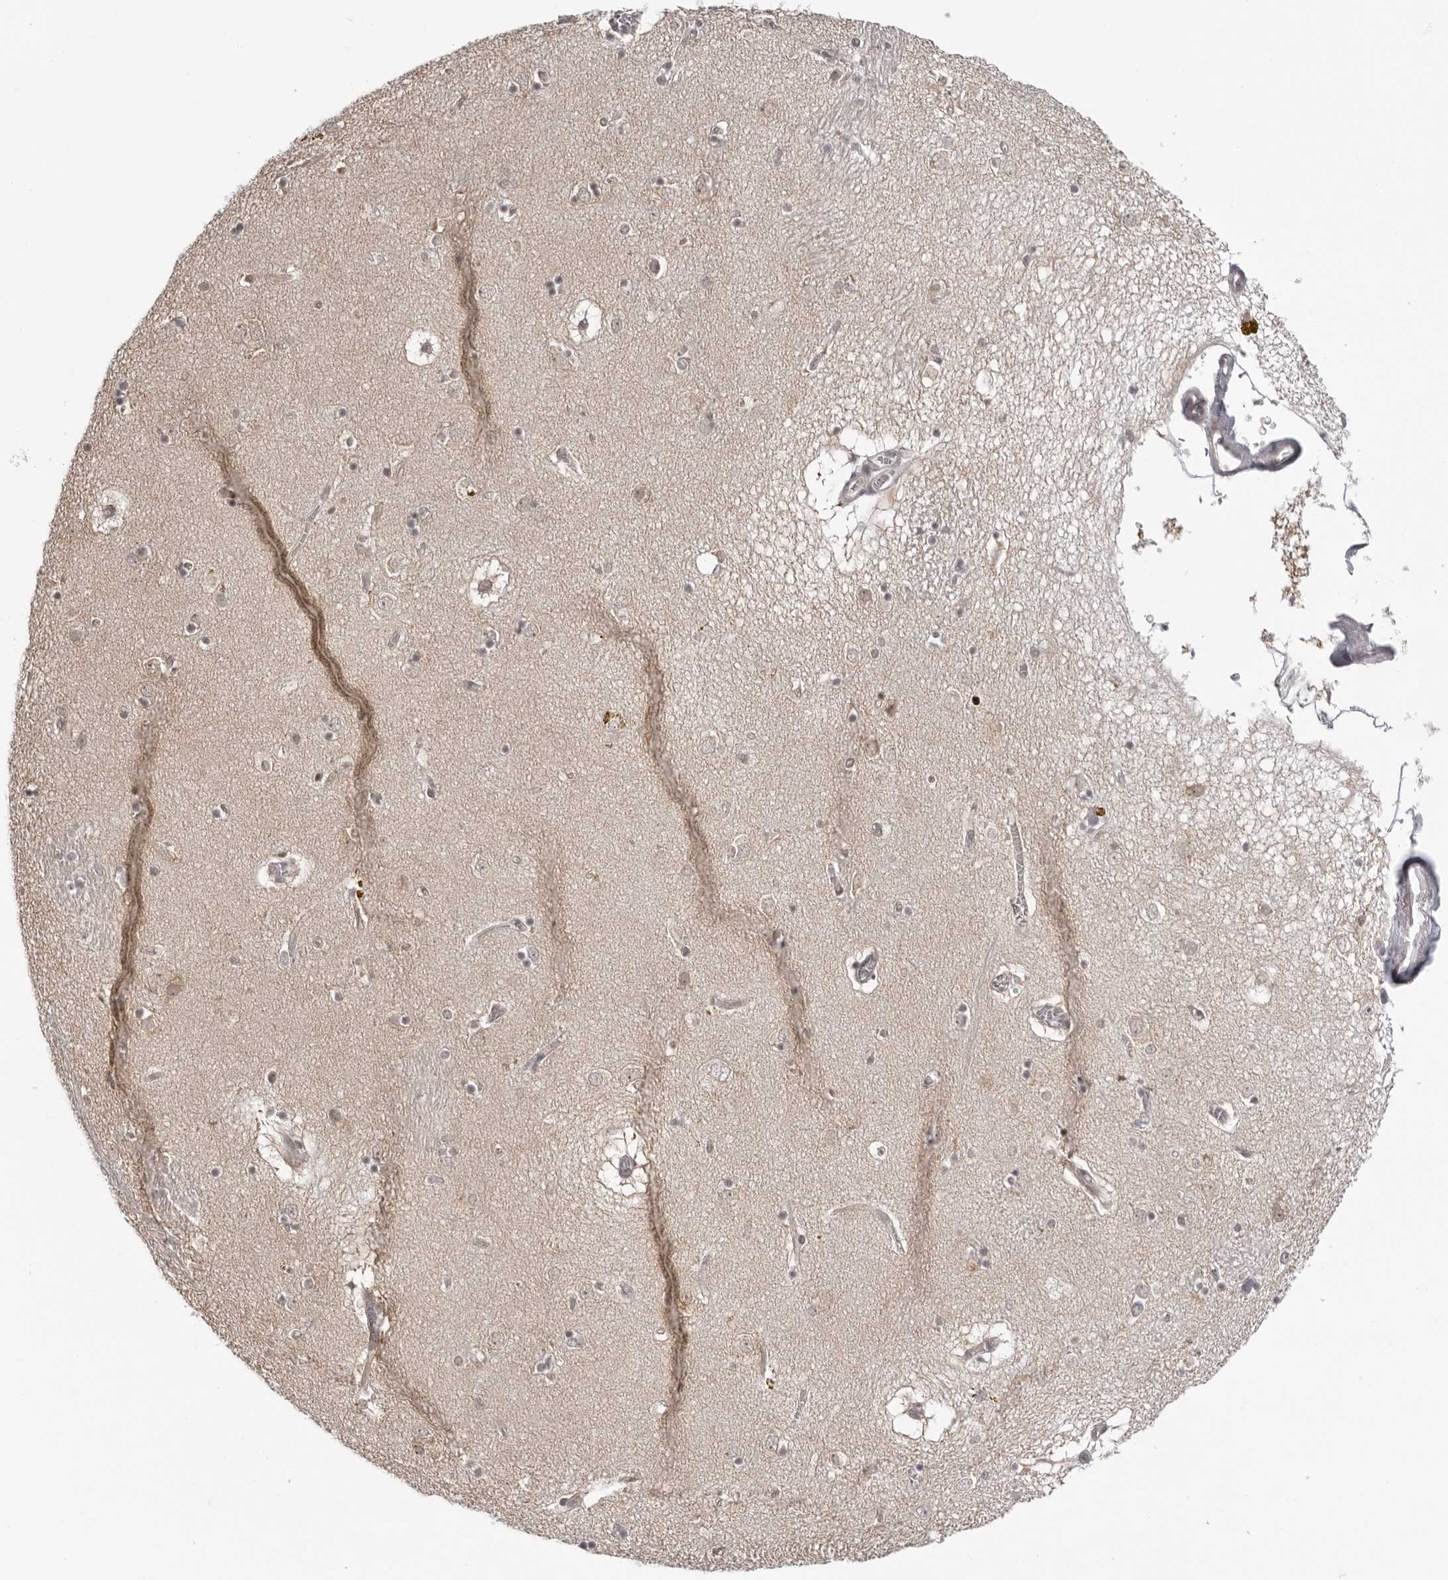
{"staining": {"intensity": "moderate", "quantity": "<25%", "location": "cytoplasmic/membranous"}, "tissue": "caudate", "cell_type": "Glial cells", "image_type": "normal", "snomed": [{"axis": "morphology", "description": "Normal tissue, NOS"}, {"axis": "topography", "description": "Lateral ventricle wall"}], "caption": "An image showing moderate cytoplasmic/membranous positivity in approximately <25% of glial cells in unremarkable caudate, as visualized by brown immunohistochemical staining.", "gene": "MRPS15", "patient": {"sex": "male", "age": 70}}